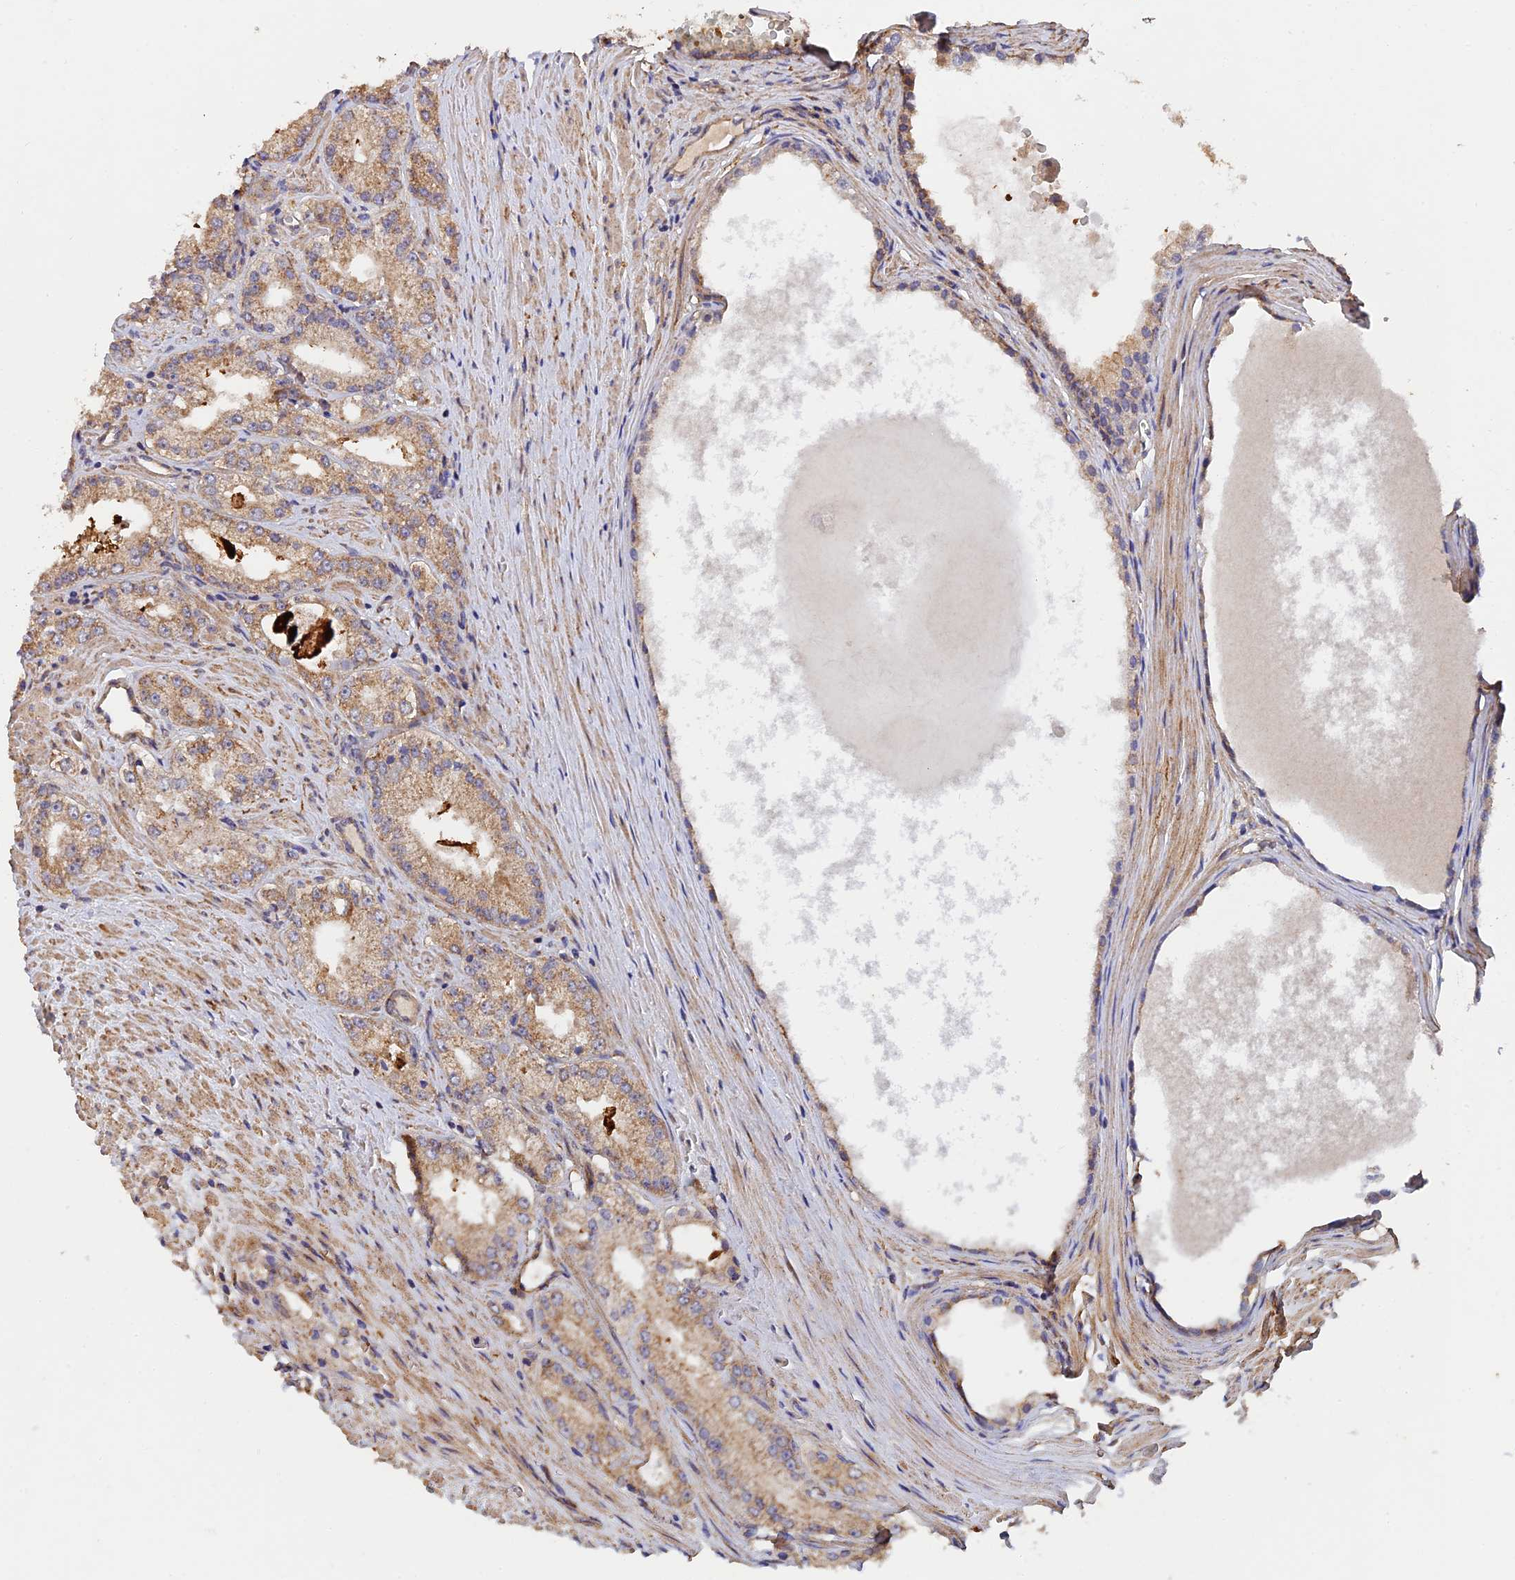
{"staining": {"intensity": "moderate", "quantity": ">75%", "location": "cytoplasmic/membranous"}, "tissue": "prostate cancer", "cell_type": "Tumor cells", "image_type": "cancer", "snomed": [{"axis": "morphology", "description": "Adenocarcinoma, Low grade"}, {"axis": "topography", "description": "Prostate"}], "caption": "Tumor cells display medium levels of moderate cytoplasmic/membranous positivity in about >75% of cells in prostate cancer. Nuclei are stained in blue.", "gene": "SLC38A11", "patient": {"sex": "male", "age": 69}}